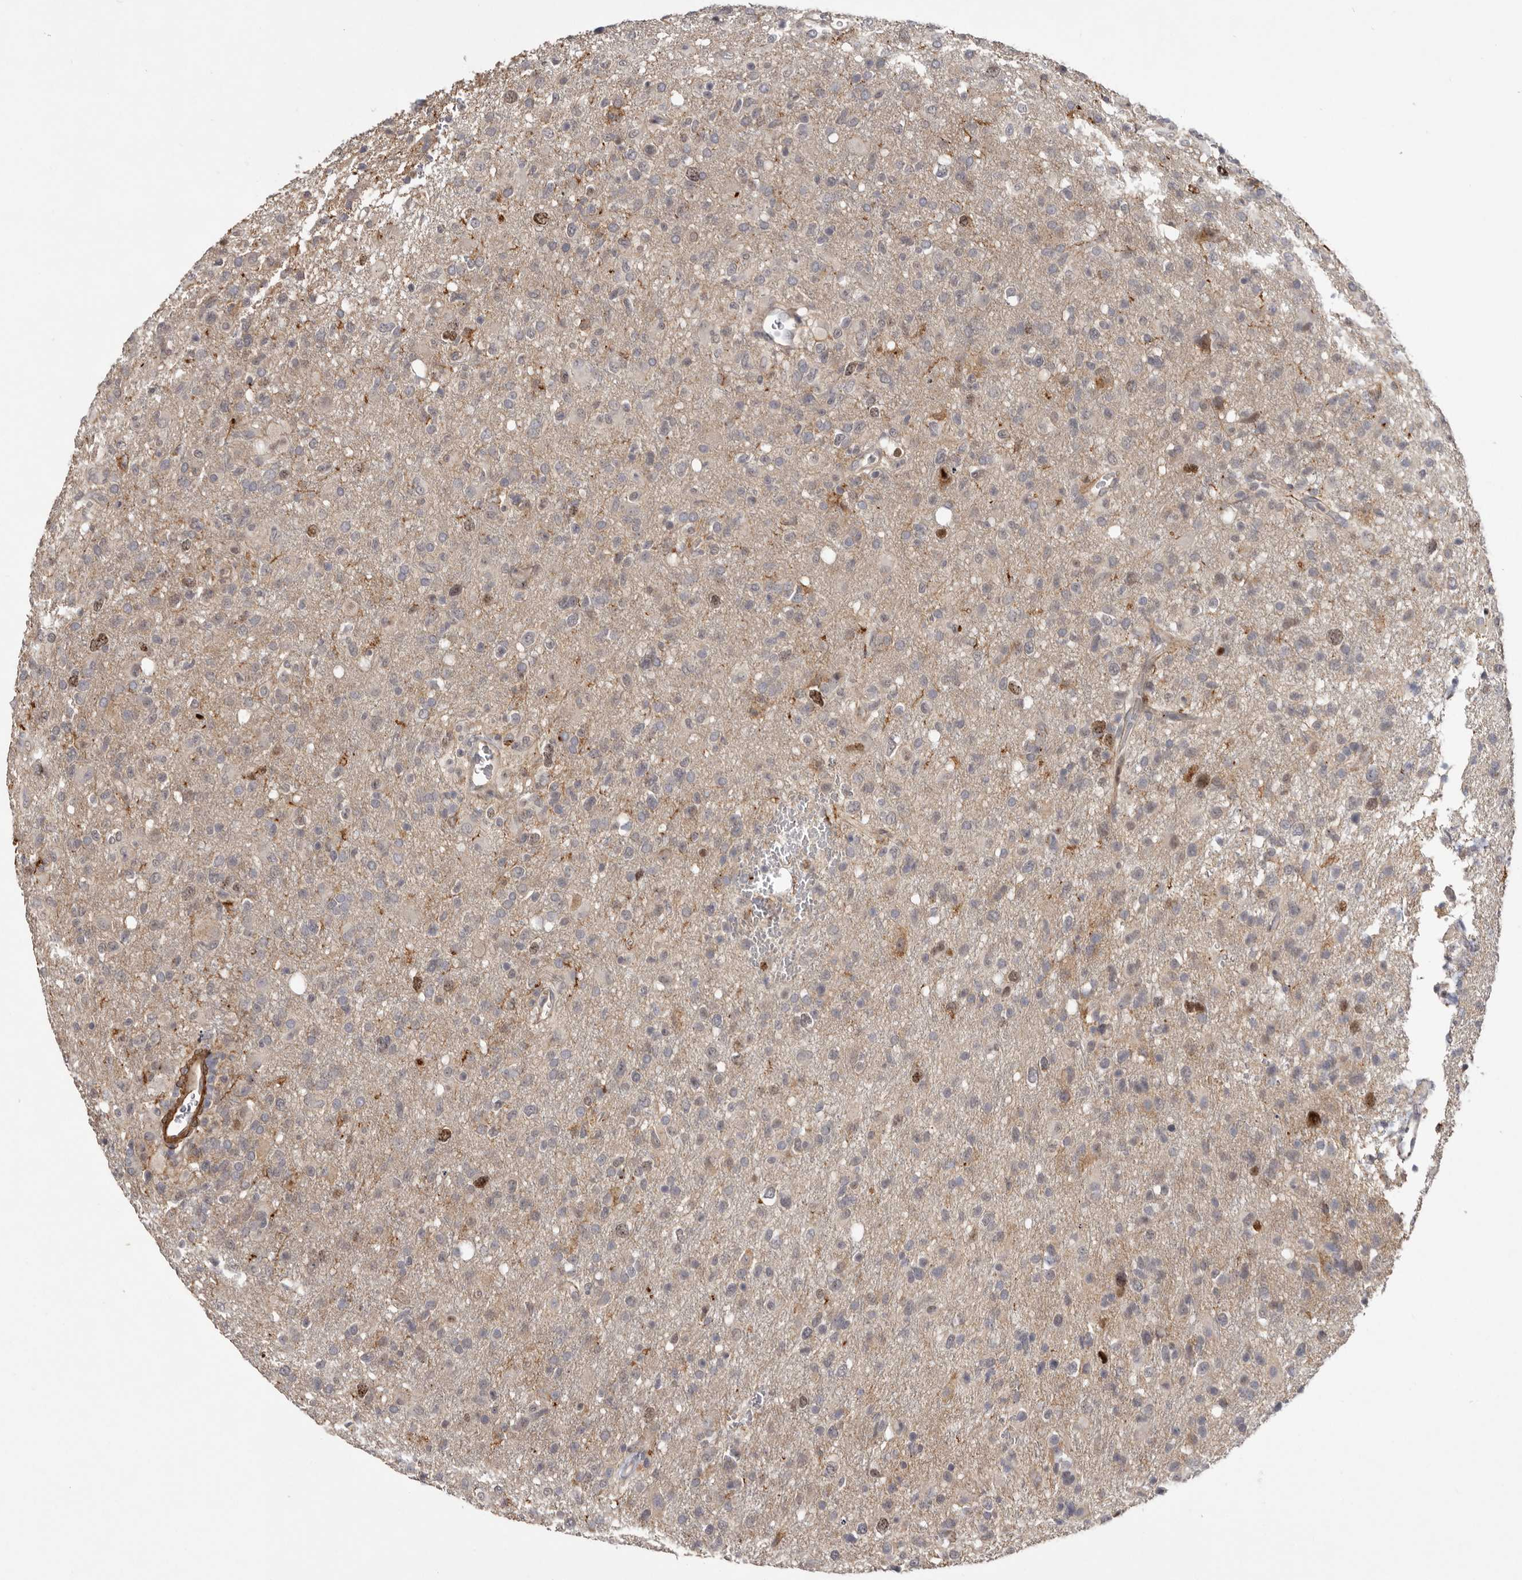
{"staining": {"intensity": "moderate", "quantity": "<25%", "location": "nuclear"}, "tissue": "glioma", "cell_type": "Tumor cells", "image_type": "cancer", "snomed": [{"axis": "morphology", "description": "Glioma, malignant, High grade"}, {"axis": "topography", "description": "Brain"}], "caption": "There is low levels of moderate nuclear staining in tumor cells of malignant glioma (high-grade), as demonstrated by immunohistochemical staining (brown color).", "gene": "CDCA8", "patient": {"sex": "female", "age": 57}}